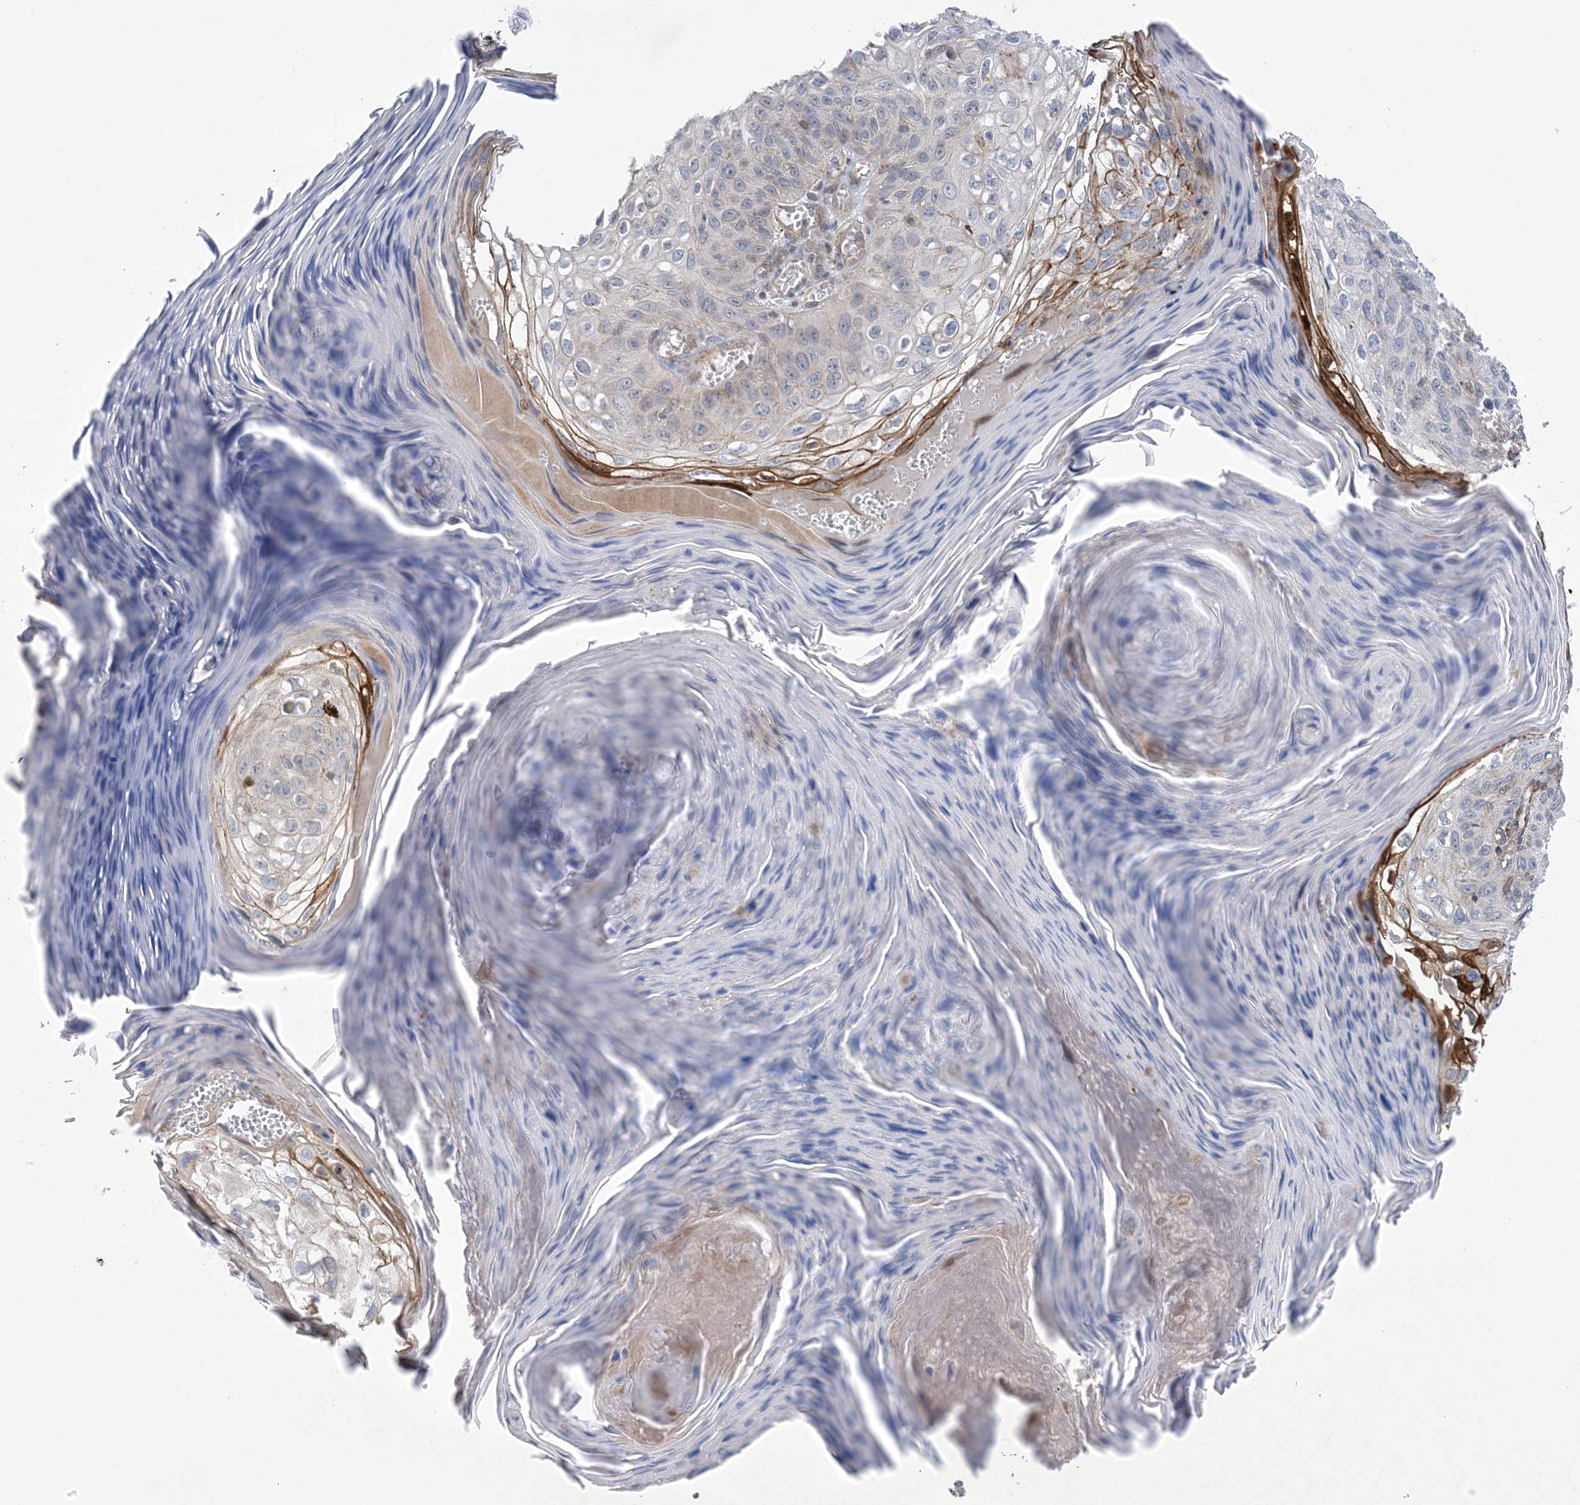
{"staining": {"intensity": "moderate", "quantity": "<25%", "location": "cytoplasmic/membranous"}, "tissue": "skin cancer", "cell_type": "Tumor cells", "image_type": "cancer", "snomed": [{"axis": "morphology", "description": "Squamous cell carcinoma, NOS"}, {"axis": "topography", "description": "Skin"}], "caption": "Protein staining exhibits moderate cytoplasmic/membranous positivity in approximately <25% of tumor cells in skin cancer.", "gene": "ZNF8", "patient": {"sex": "female", "age": 90}}